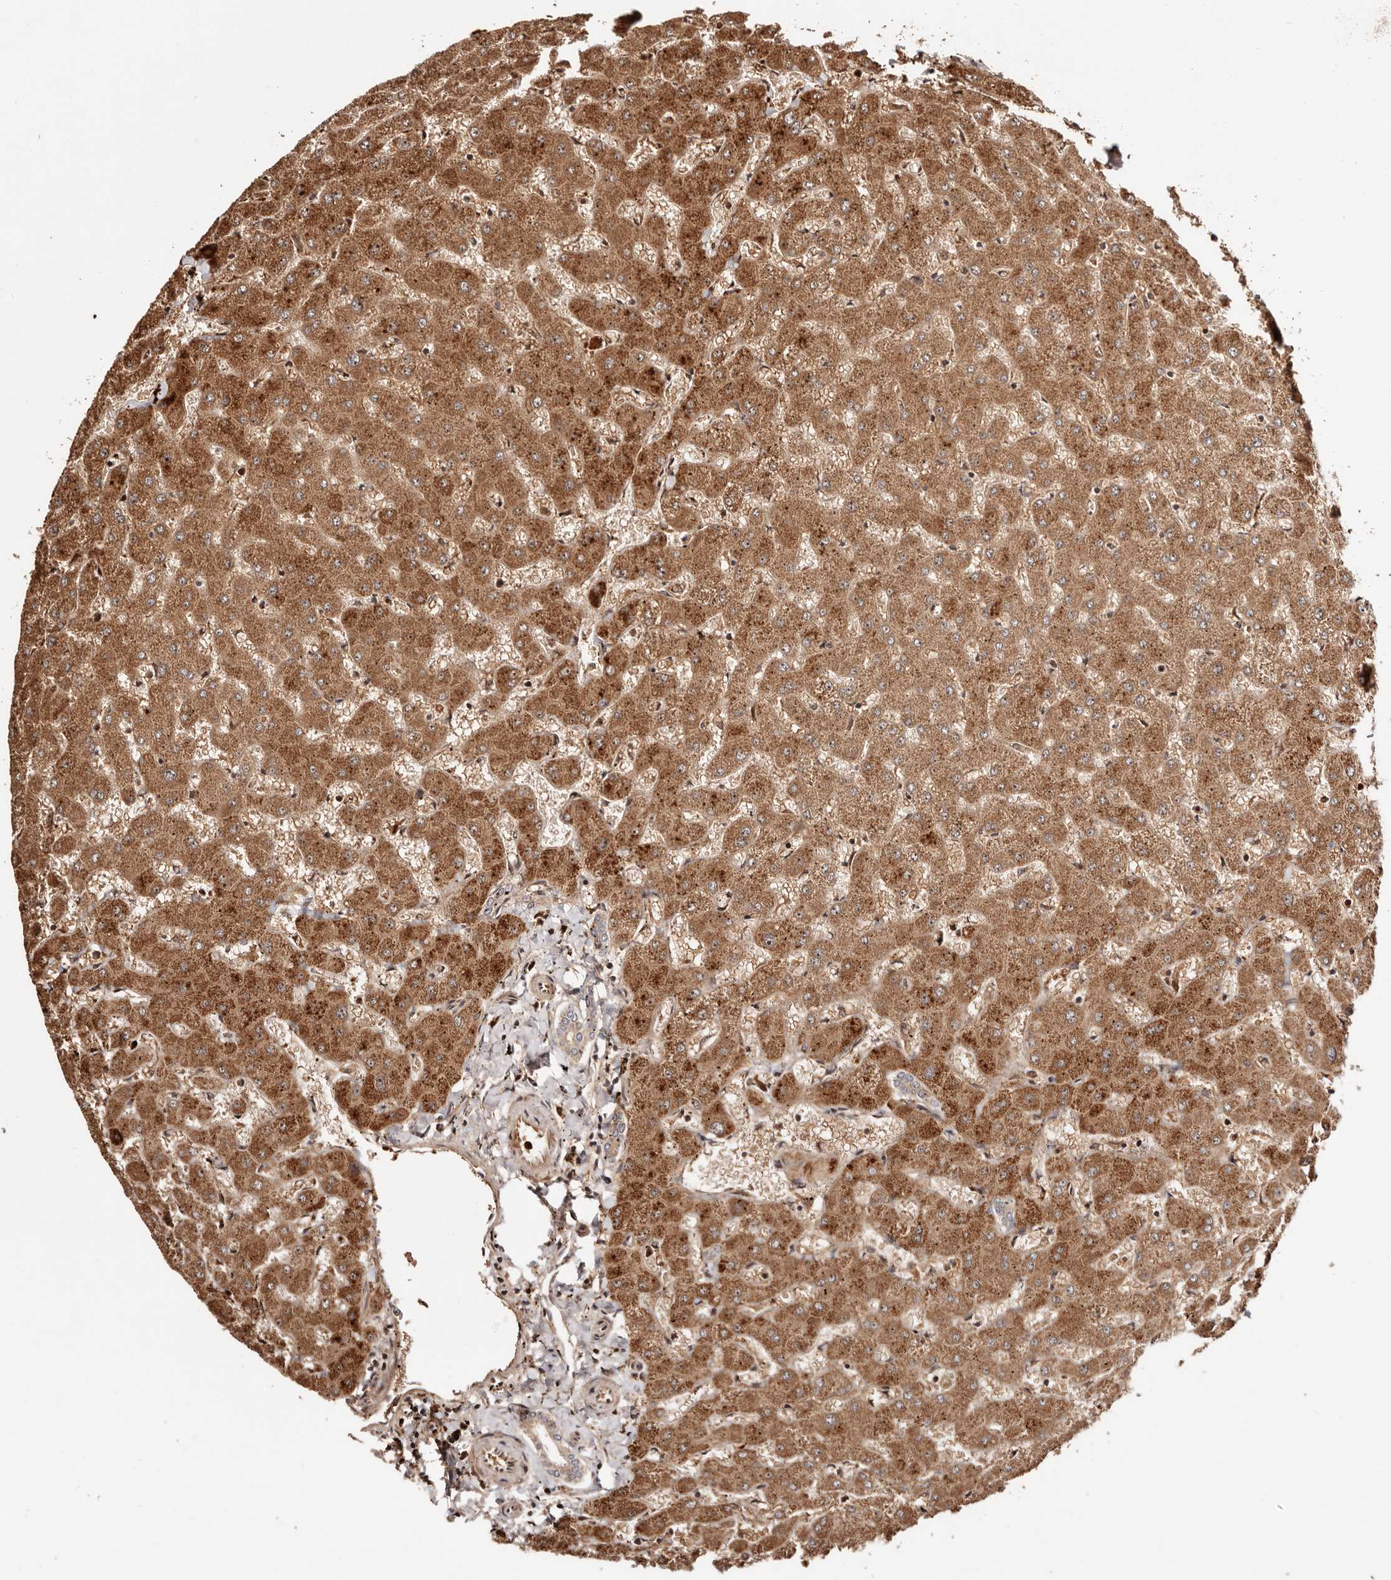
{"staining": {"intensity": "weak", "quantity": ">75%", "location": "cytoplasmic/membranous"}, "tissue": "liver", "cell_type": "Cholangiocytes", "image_type": "normal", "snomed": [{"axis": "morphology", "description": "Normal tissue, NOS"}, {"axis": "topography", "description": "Liver"}], "caption": "Cholangiocytes exhibit weak cytoplasmic/membranous expression in approximately >75% of cells in normal liver. (Stains: DAB (3,3'-diaminobenzidine) in brown, nuclei in blue, Microscopy: brightfield microscopy at high magnification).", "gene": "PTPN22", "patient": {"sex": "female", "age": 63}}